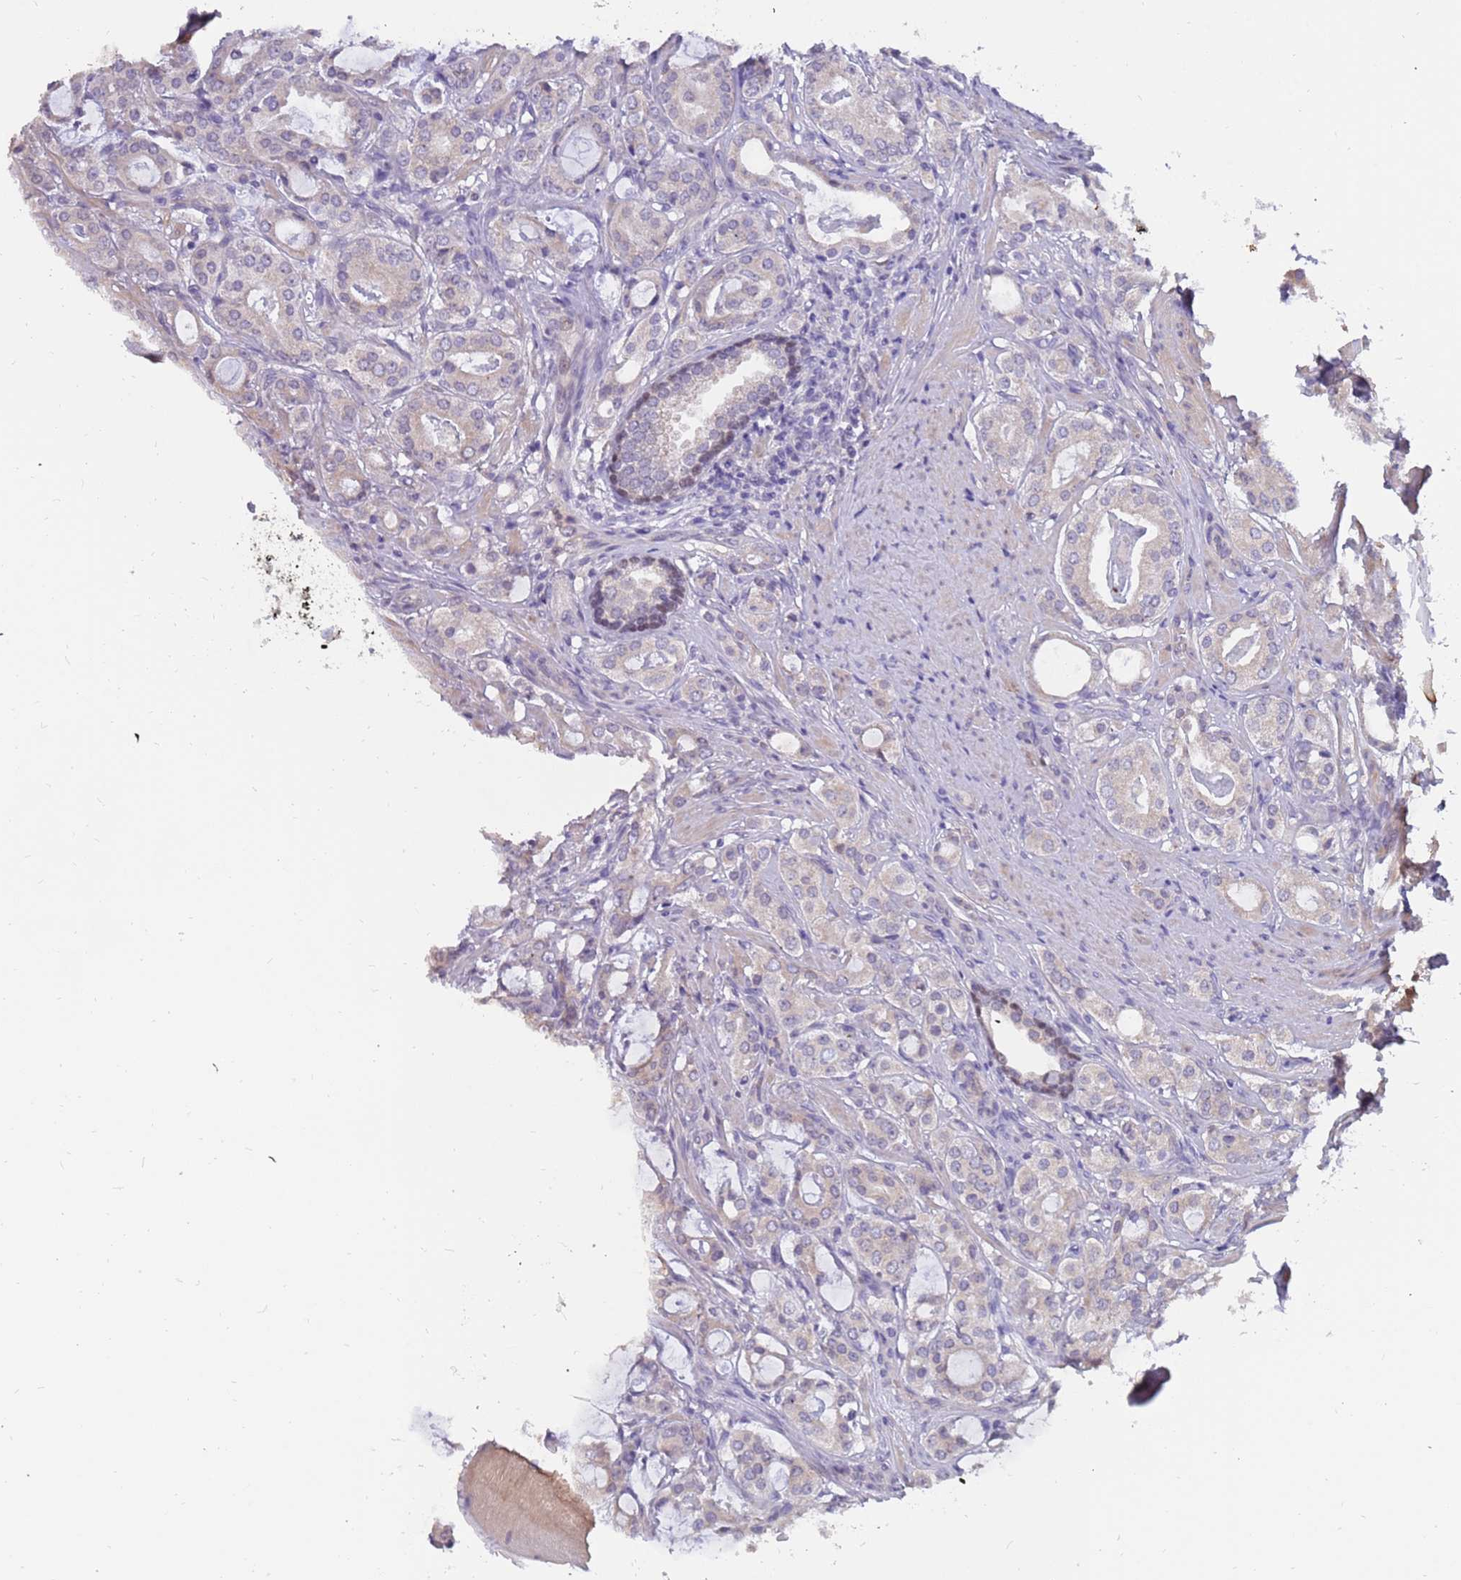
{"staining": {"intensity": "negative", "quantity": "none", "location": "none"}, "tissue": "prostate cancer", "cell_type": "Tumor cells", "image_type": "cancer", "snomed": [{"axis": "morphology", "description": "Adenocarcinoma, High grade"}, {"axis": "topography", "description": "Prostate"}], "caption": "Protein analysis of prostate cancer displays no significant expression in tumor cells. The staining is performed using DAB (3,3'-diaminobenzidine) brown chromogen with nuclei counter-stained in using hematoxylin.", "gene": "ZNF746", "patient": {"sex": "male", "age": 63}}